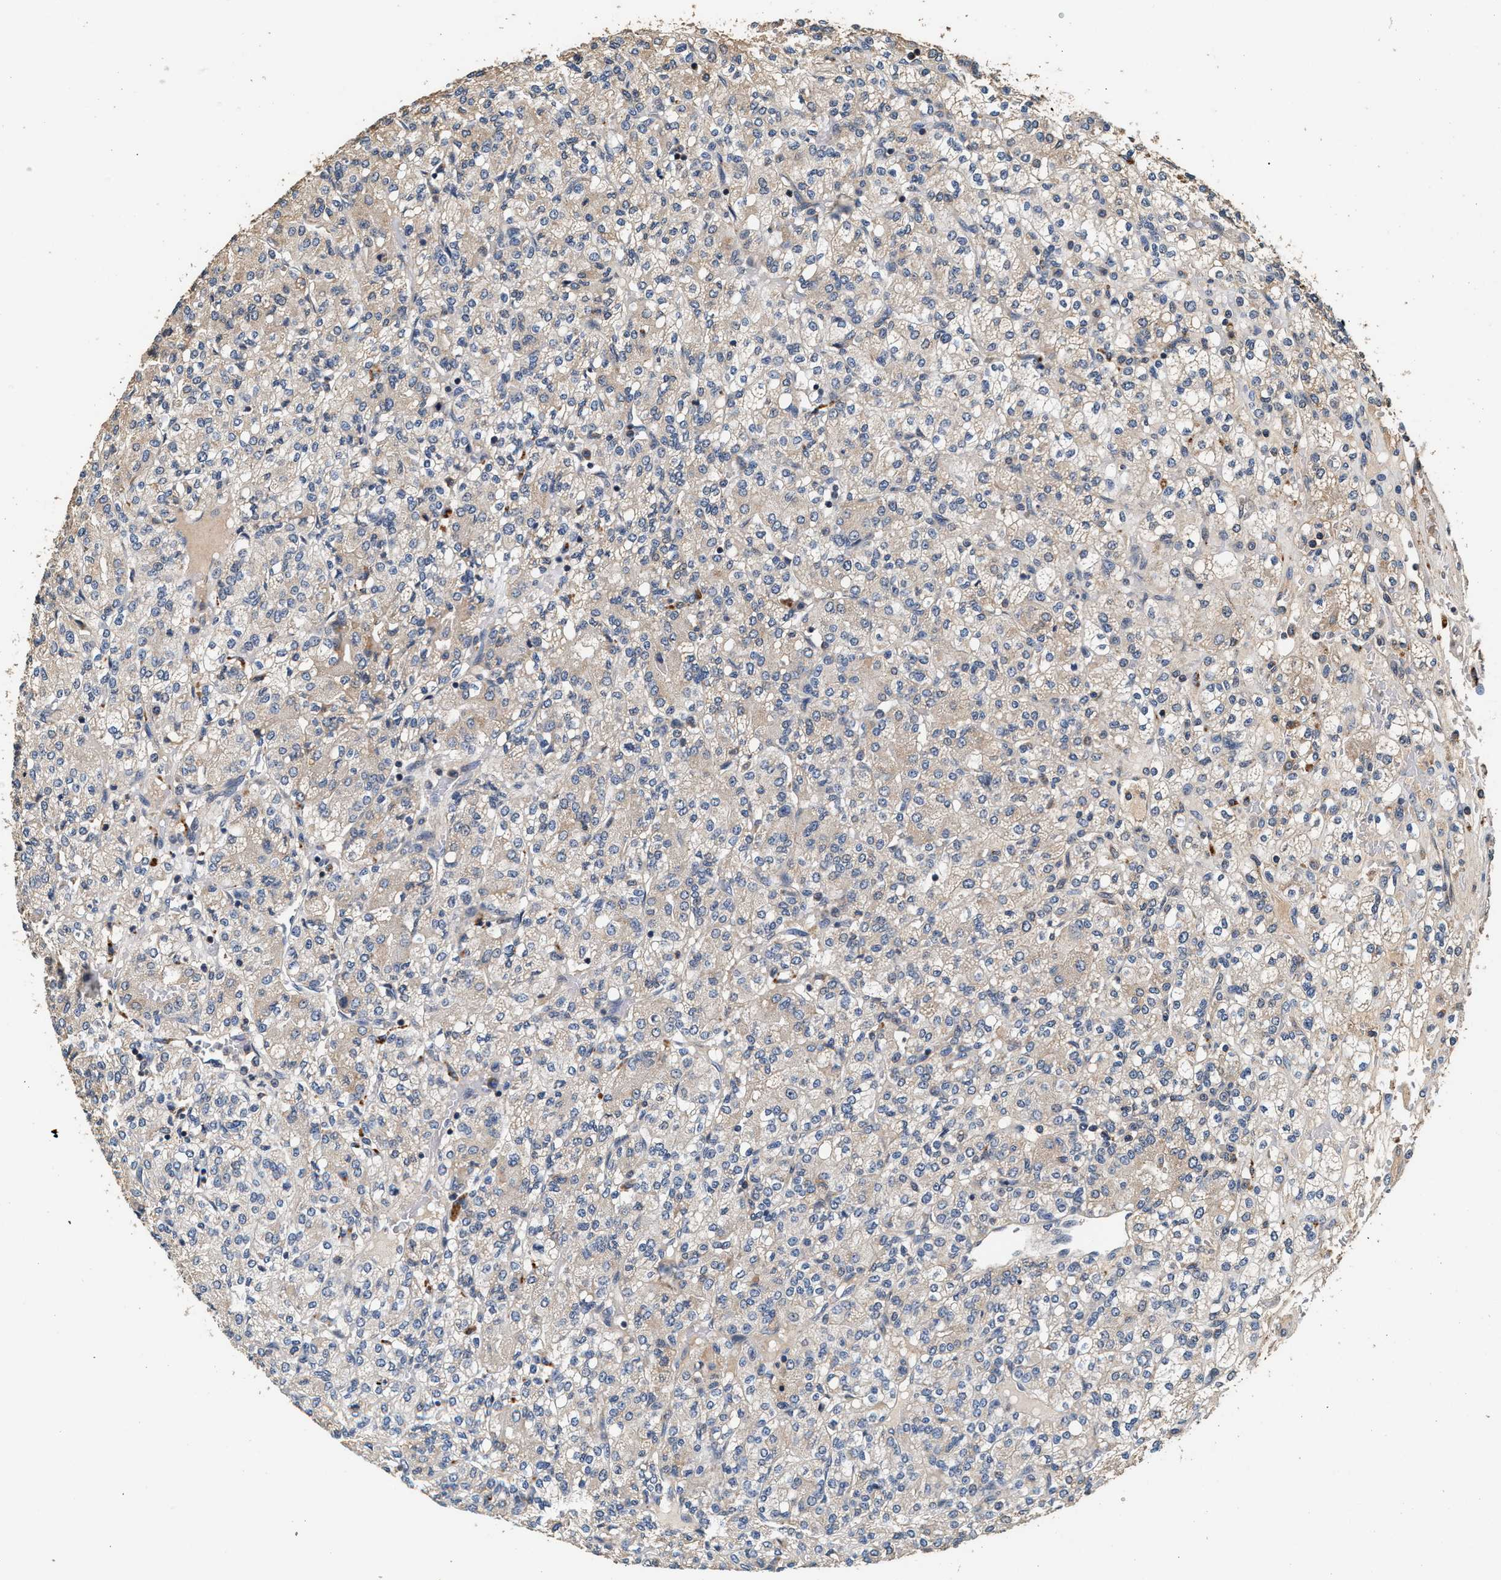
{"staining": {"intensity": "negative", "quantity": "none", "location": "none"}, "tissue": "renal cancer", "cell_type": "Tumor cells", "image_type": "cancer", "snomed": [{"axis": "morphology", "description": "Adenocarcinoma, NOS"}, {"axis": "topography", "description": "Kidney"}], "caption": "Immunohistochemical staining of renal cancer (adenocarcinoma) demonstrates no significant staining in tumor cells.", "gene": "PTGR3", "patient": {"sex": "male", "age": 77}}